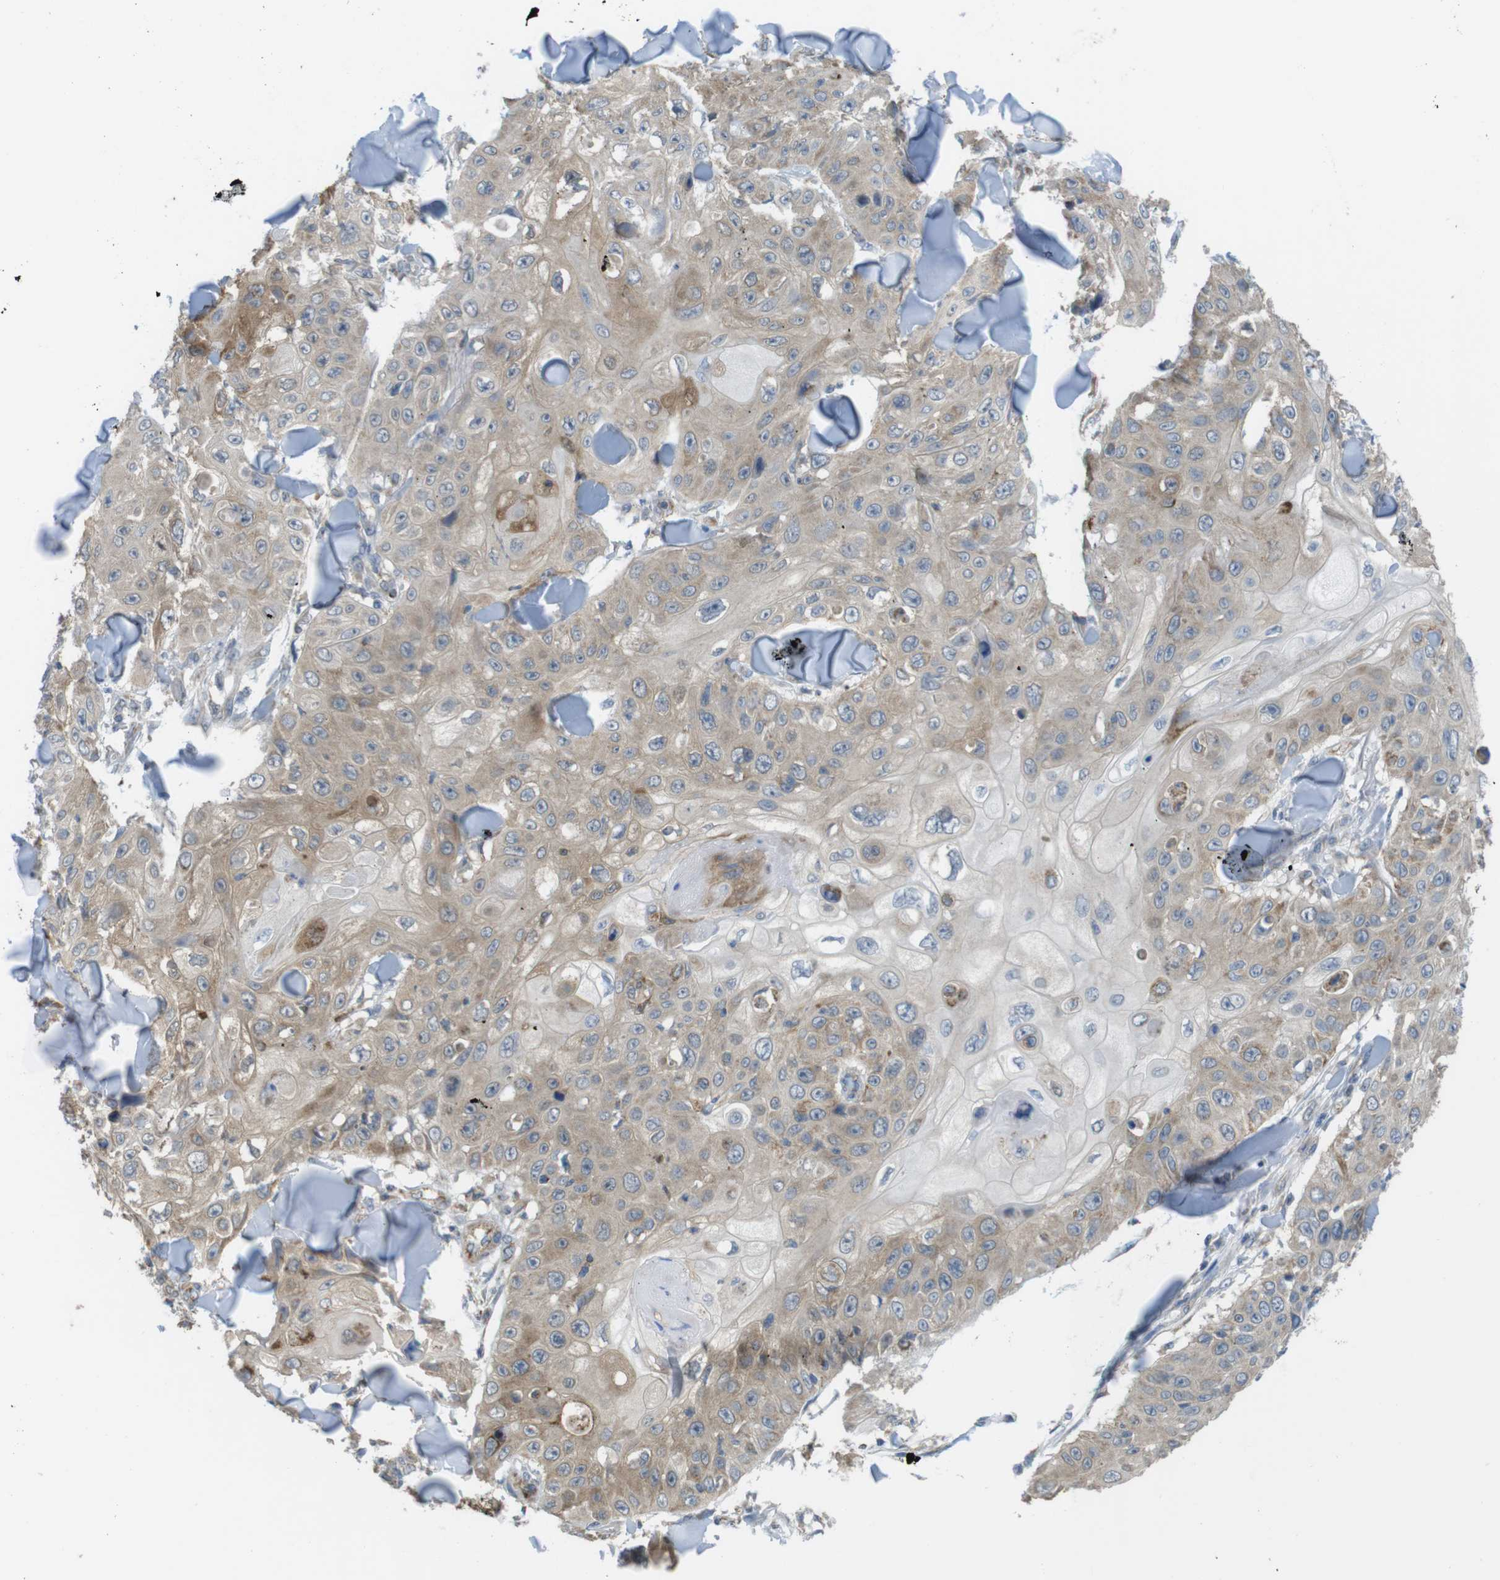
{"staining": {"intensity": "weak", "quantity": ">75%", "location": "cytoplasmic/membranous"}, "tissue": "skin cancer", "cell_type": "Tumor cells", "image_type": "cancer", "snomed": [{"axis": "morphology", "description": "Squamous cell carcinoma, NOS"}, {"axis": "topography", "description": "Skin"}], "caption": "Skin squamous cell carcinoma stained with a protein marker displays weak staining in tumor cells.", "gene": "GRIK2", "patient": {"sex": "male", "age": 86}}